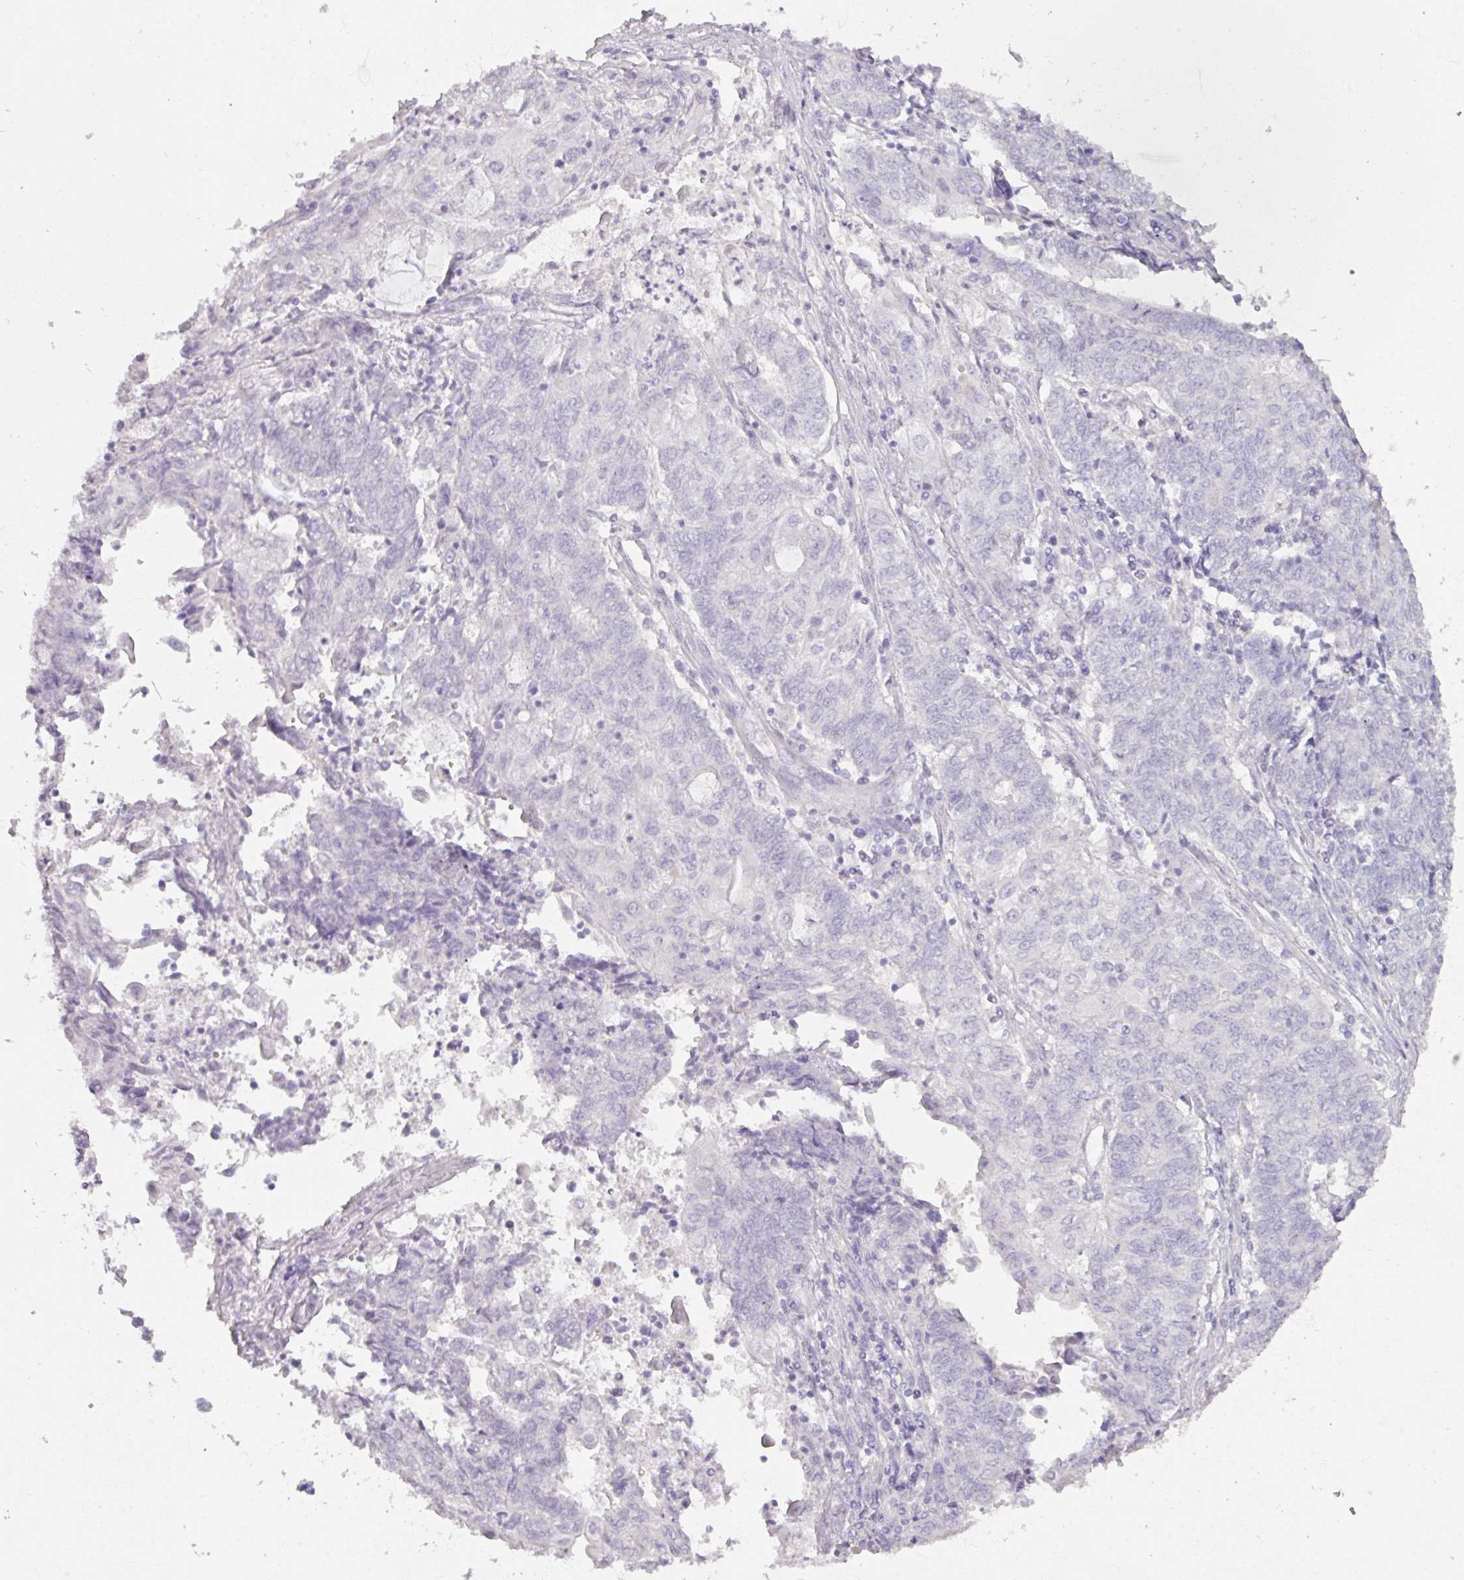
{"staining": {"intensity": "negative", "quantity": "none", "location": "none"}, "tissue": "endometrial cancer", "cell_type": "Tumor cells", "image_type": "cancer", "snomed": [{"axis": "morphology", "description": "Adenocarcinoma, NOS"}, {"axis": "topography", "description": "Endometrium"}], "caption": "Immunohistochemical staining of human endometrial cancer (adenocarcinoma) exhibits no significant positivity in tumor cells.", "gene": "SLC27A5", "patient": {"sex": "female", "age": 54}}